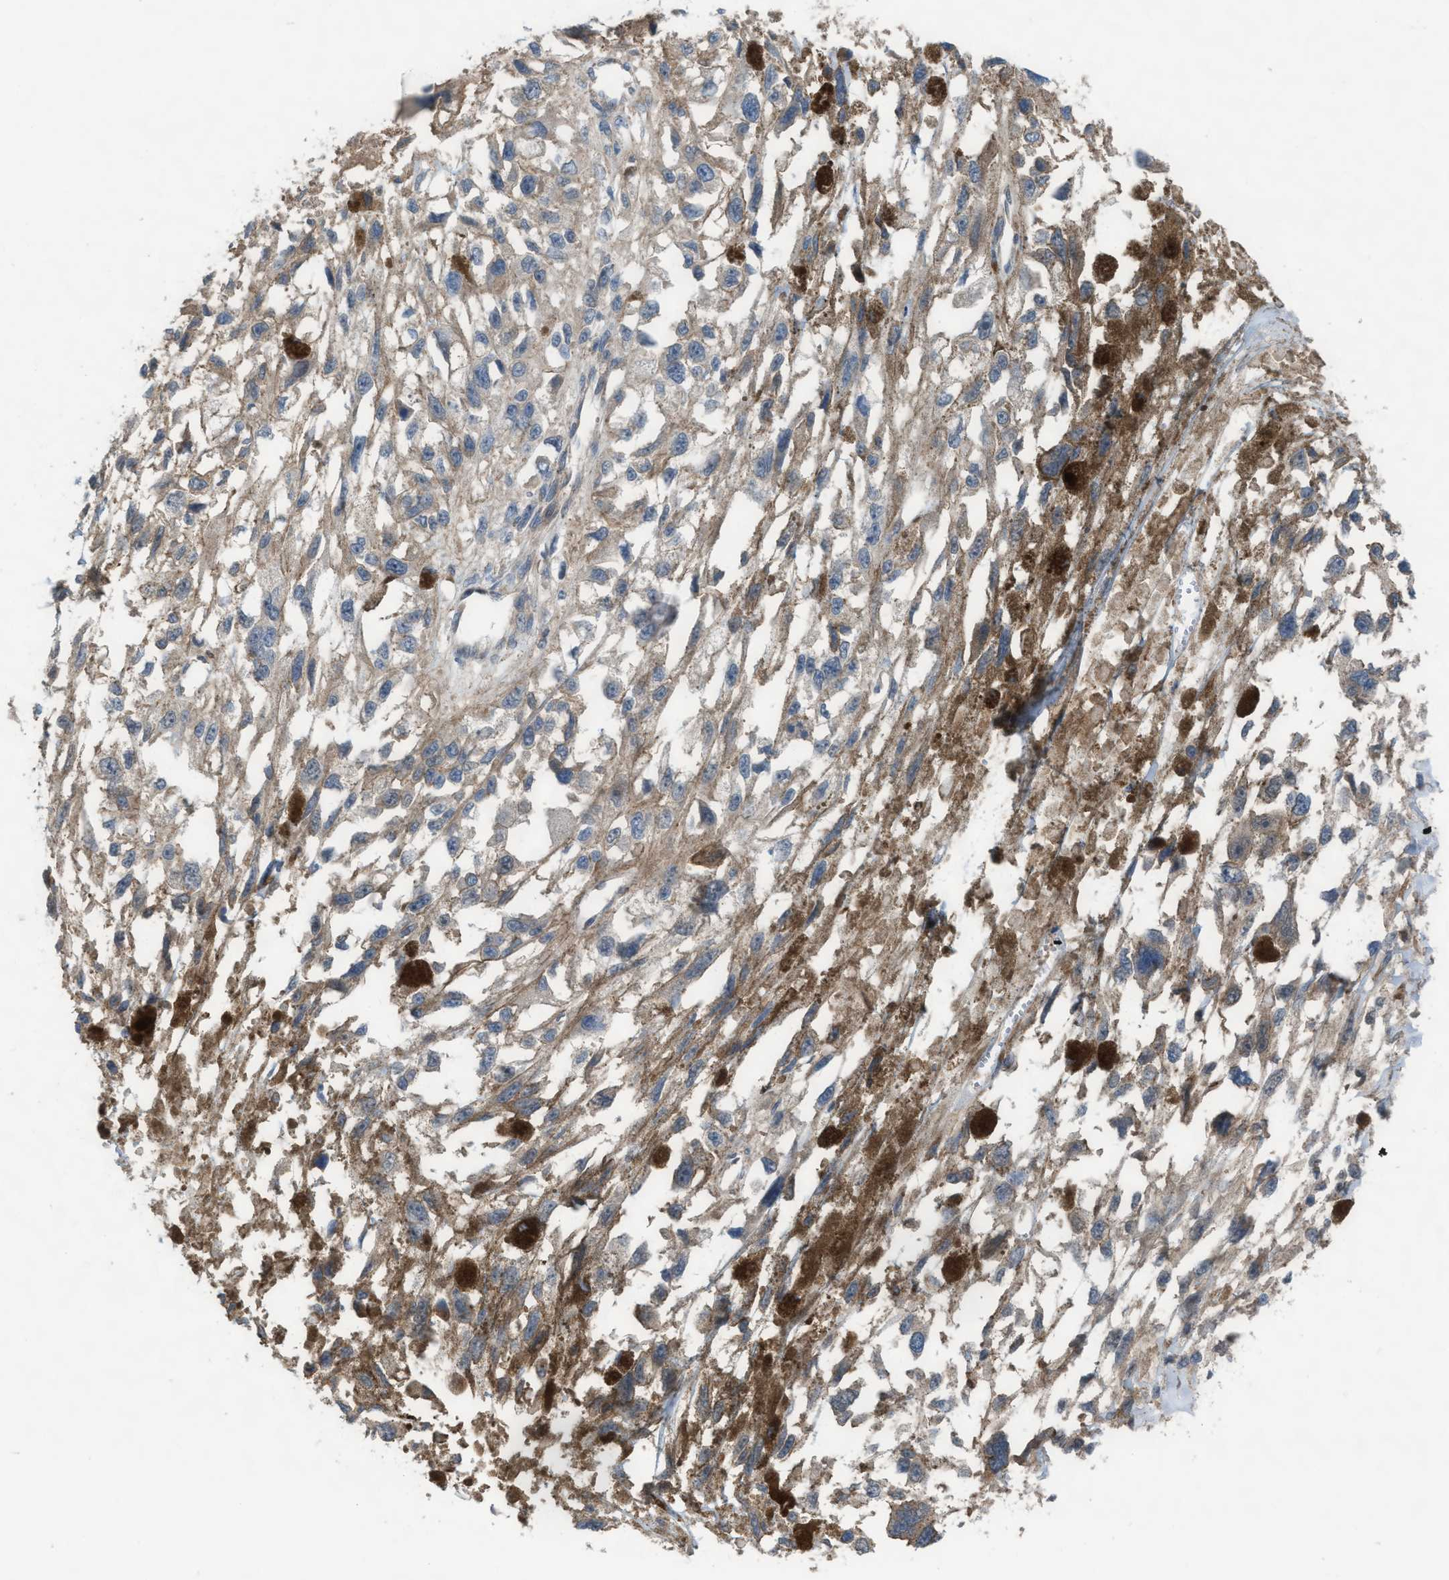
{"staining": {"intensity": "weak", "quantity": "25%-75%", "location": "cytoplasmic/membranous"}, "tissue": "melanoma", "cell_type": "Tumor cells", "image_type": "cancer", "snomed": [{"axis": "morphology", "description": "Malignant melanoma, Metastatic site"}, {"axis": "topography", "description": "Lymph node"}], "caption": "Immunohistochemical staining of human malignant melanoma (metastatic site) displays low levels of weak cytoplasmic/membranous protein staining in about 25%-75% of tumor cells.", "gene": "PLAA", "patient": {"sex": "male", "age": 59}}